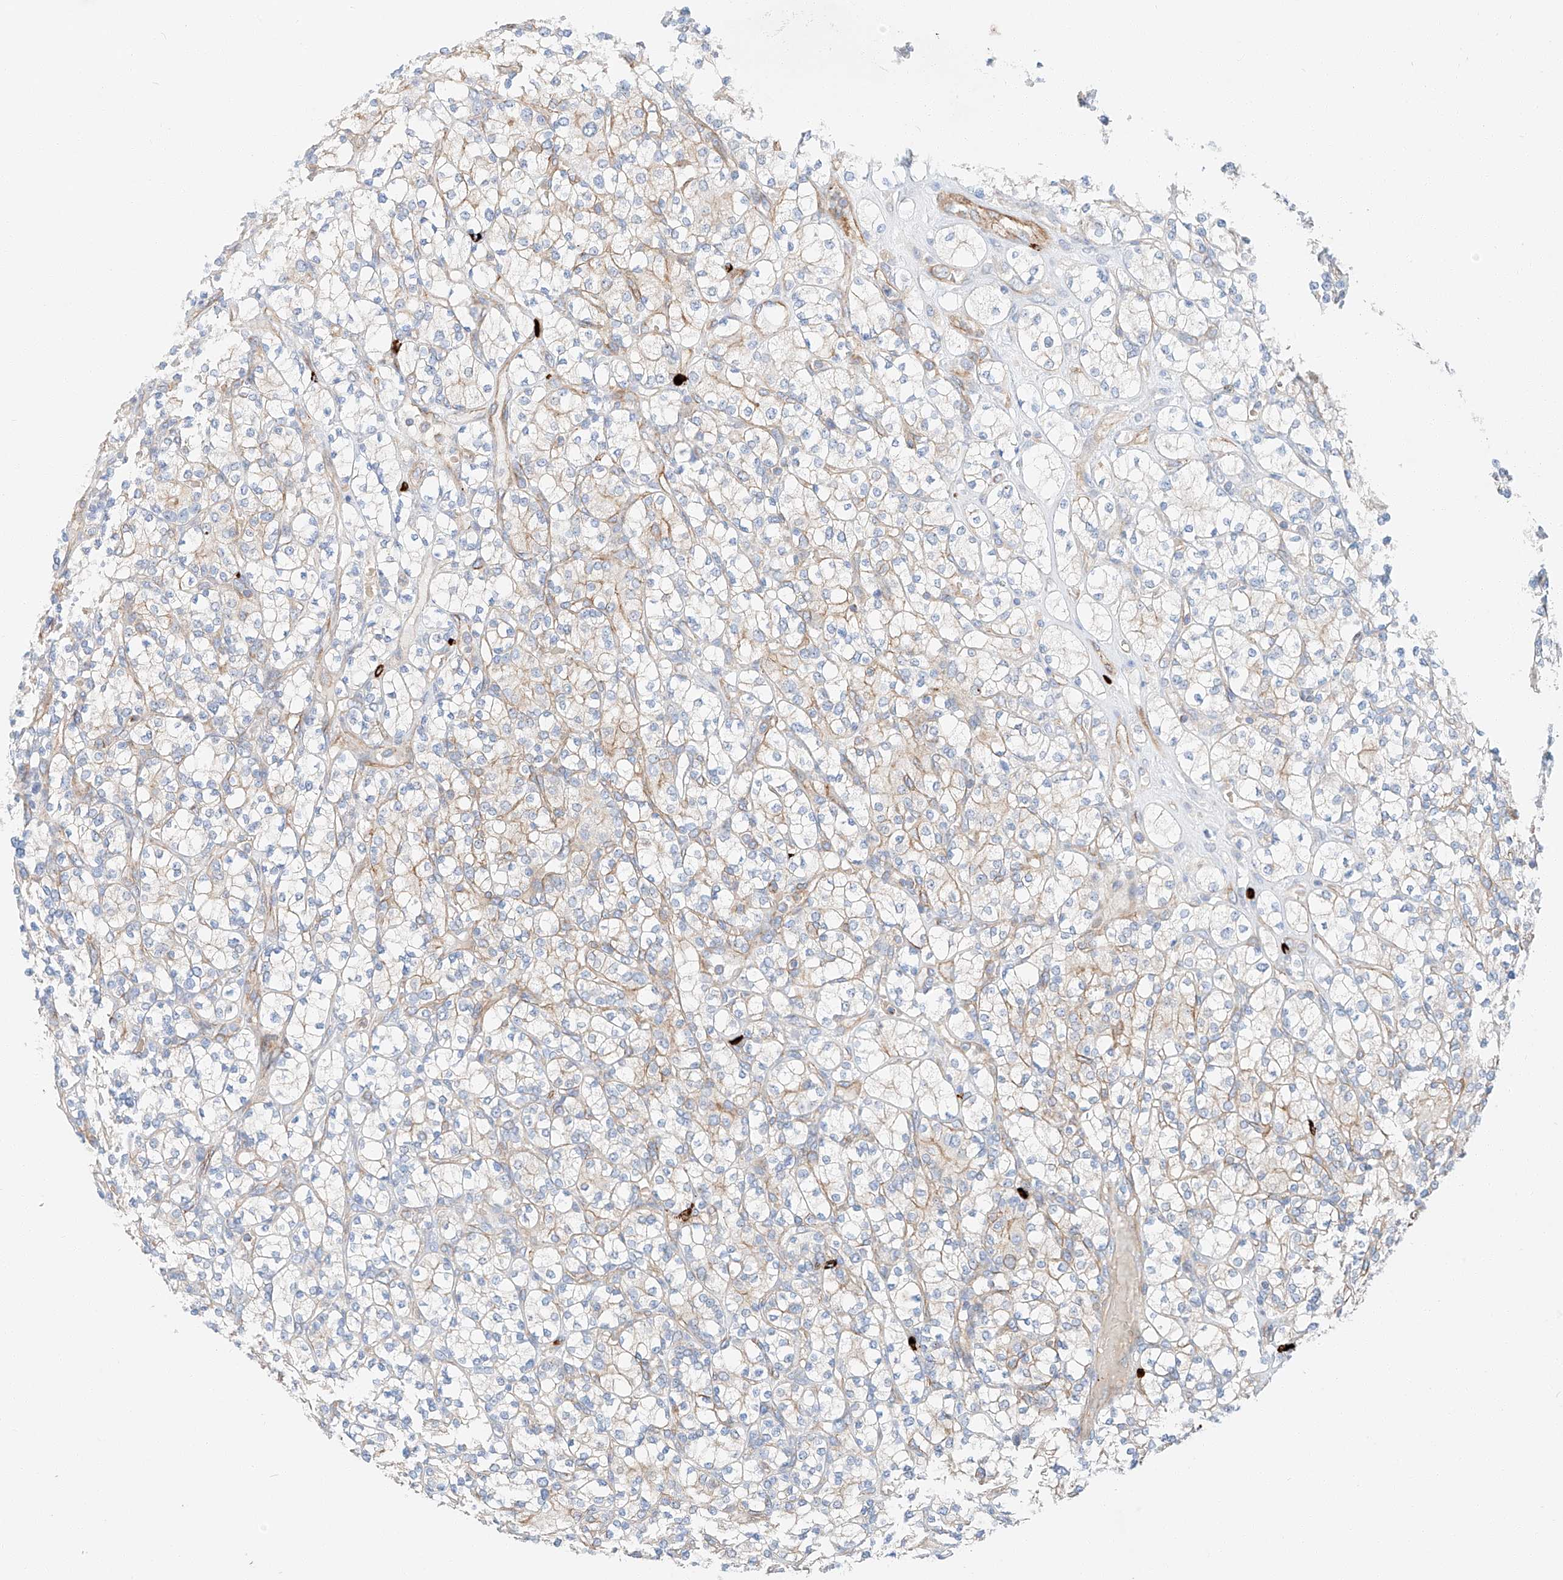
{"staining": {"intensity": "weak", "quantity": "<25%", "location": "cytoplasmic/membranous"}, "tissue": "renal cancer", "cell_type": "Tumor cells", "image_type": "cancer", "snomed": [{"axis": "morphology", "description": "Adenocarcinoma, NOS"}, {"axis": "topography", "description": "Kidney"}], "caption": "High magnification brightfield microscopy of adenocarcinoma (renal) stained with DAB (3,3'-diaminobenzidine) (brown) and counterstained with hematoxylin (blue): tumor cells show no significant staining.", "gene": "MINDY4", "patient": {"sex": "male", "age": 77}}